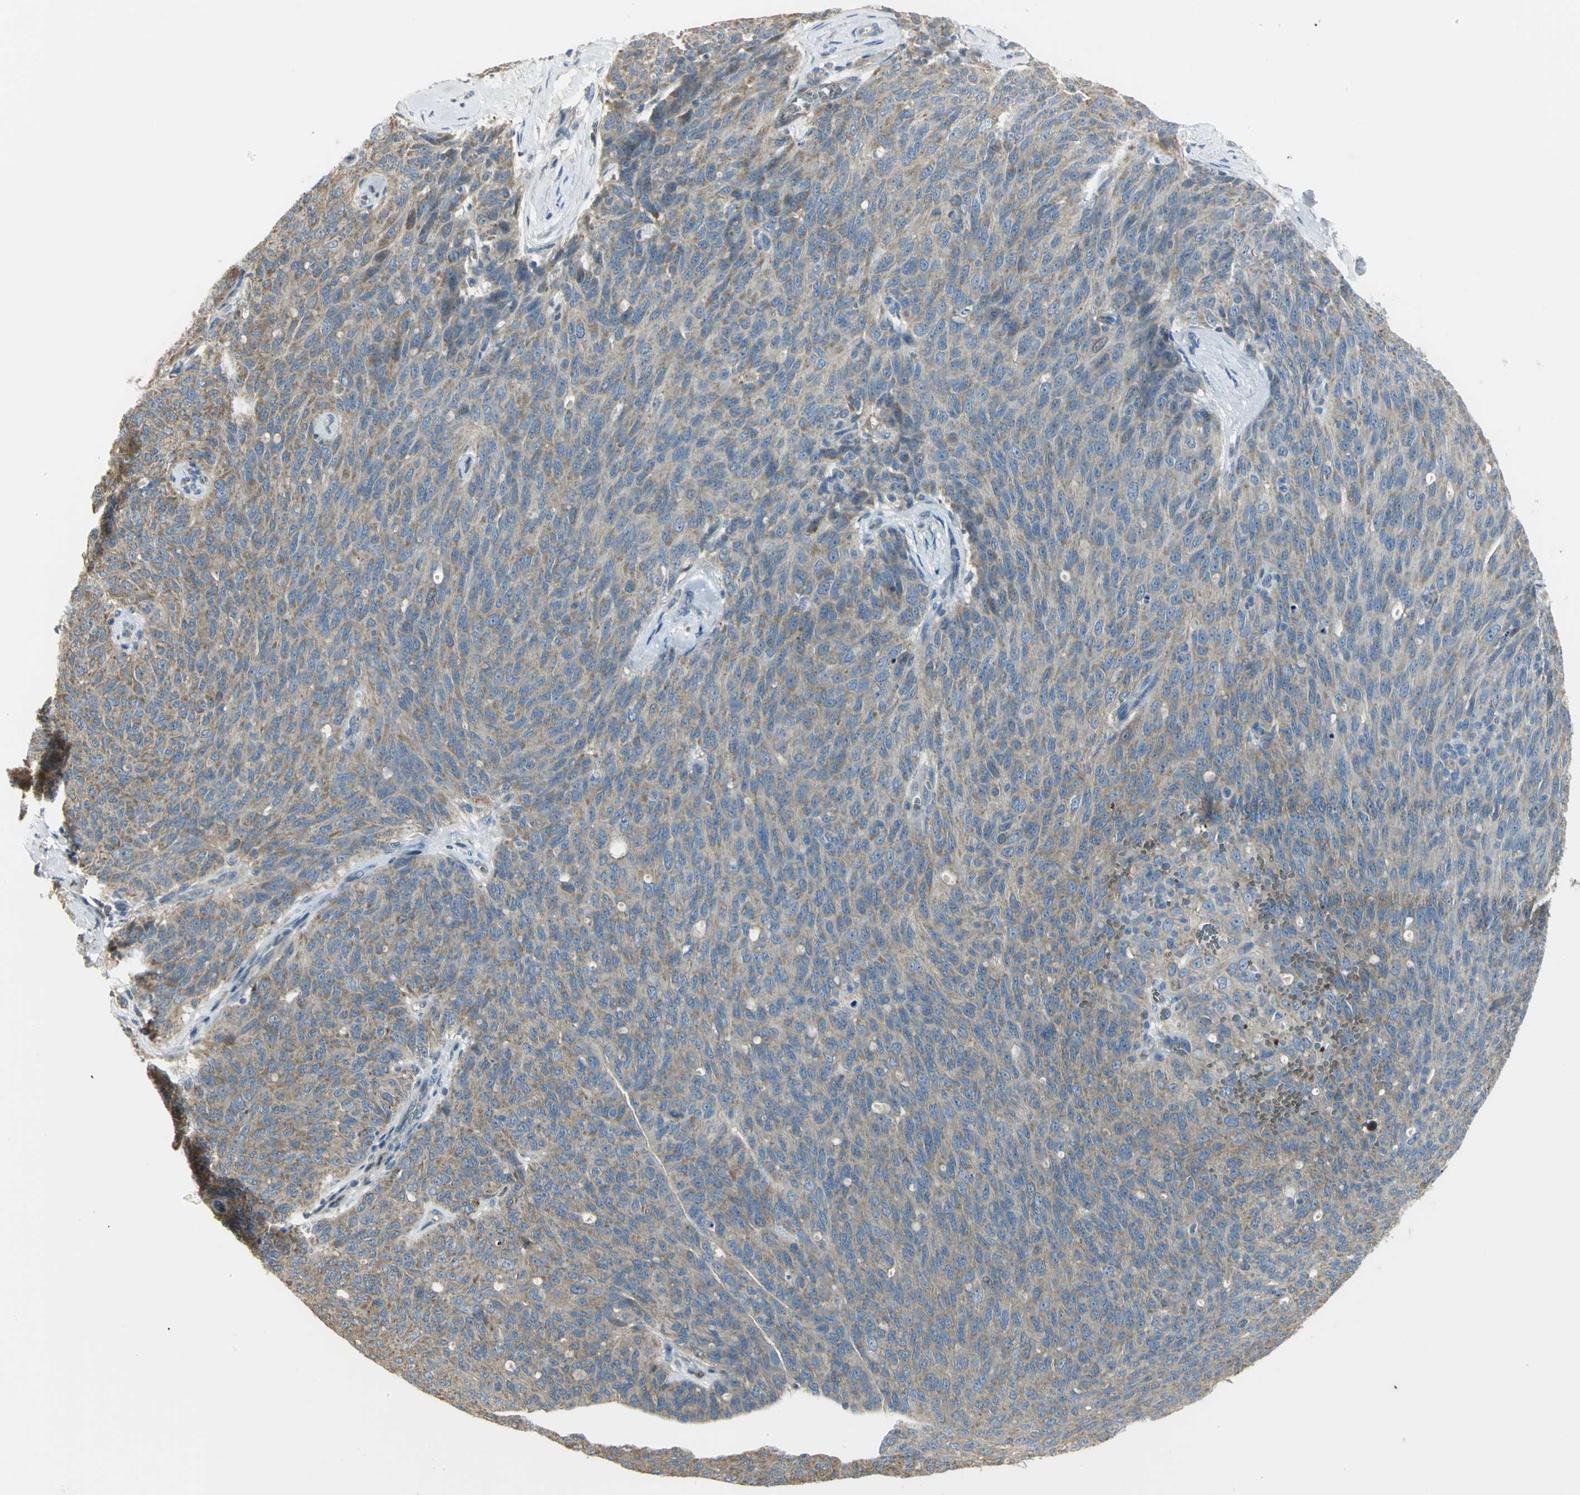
{"staining": {"intensity": "weak", "quantity": ">75%", "location": "cytoplasmic/membranous"}, "tissue": "ovarian cancer", "cell_type": "Tumor cells", "image_type": "cancer", "snomed": [{"axis": "morphology", "description": "Carcinoma, endometroid"}, {"axis": "topography", "description": "Ovary"}], "caption": "Immunohistochemistry staining of endometroid carcinoma (ovarian), which demonstrates low levels of weak cytoplasmic/membranous expression in about >75% of tumor cells indicating weak cytoplasmic/membranous protein staining. The staining was performed using DAB (brown) for protein detection and nuclei were counterstained in hematoxylin (blue).", "gene": "ANK1", "patient": {"sex": "female", "age": 60}}